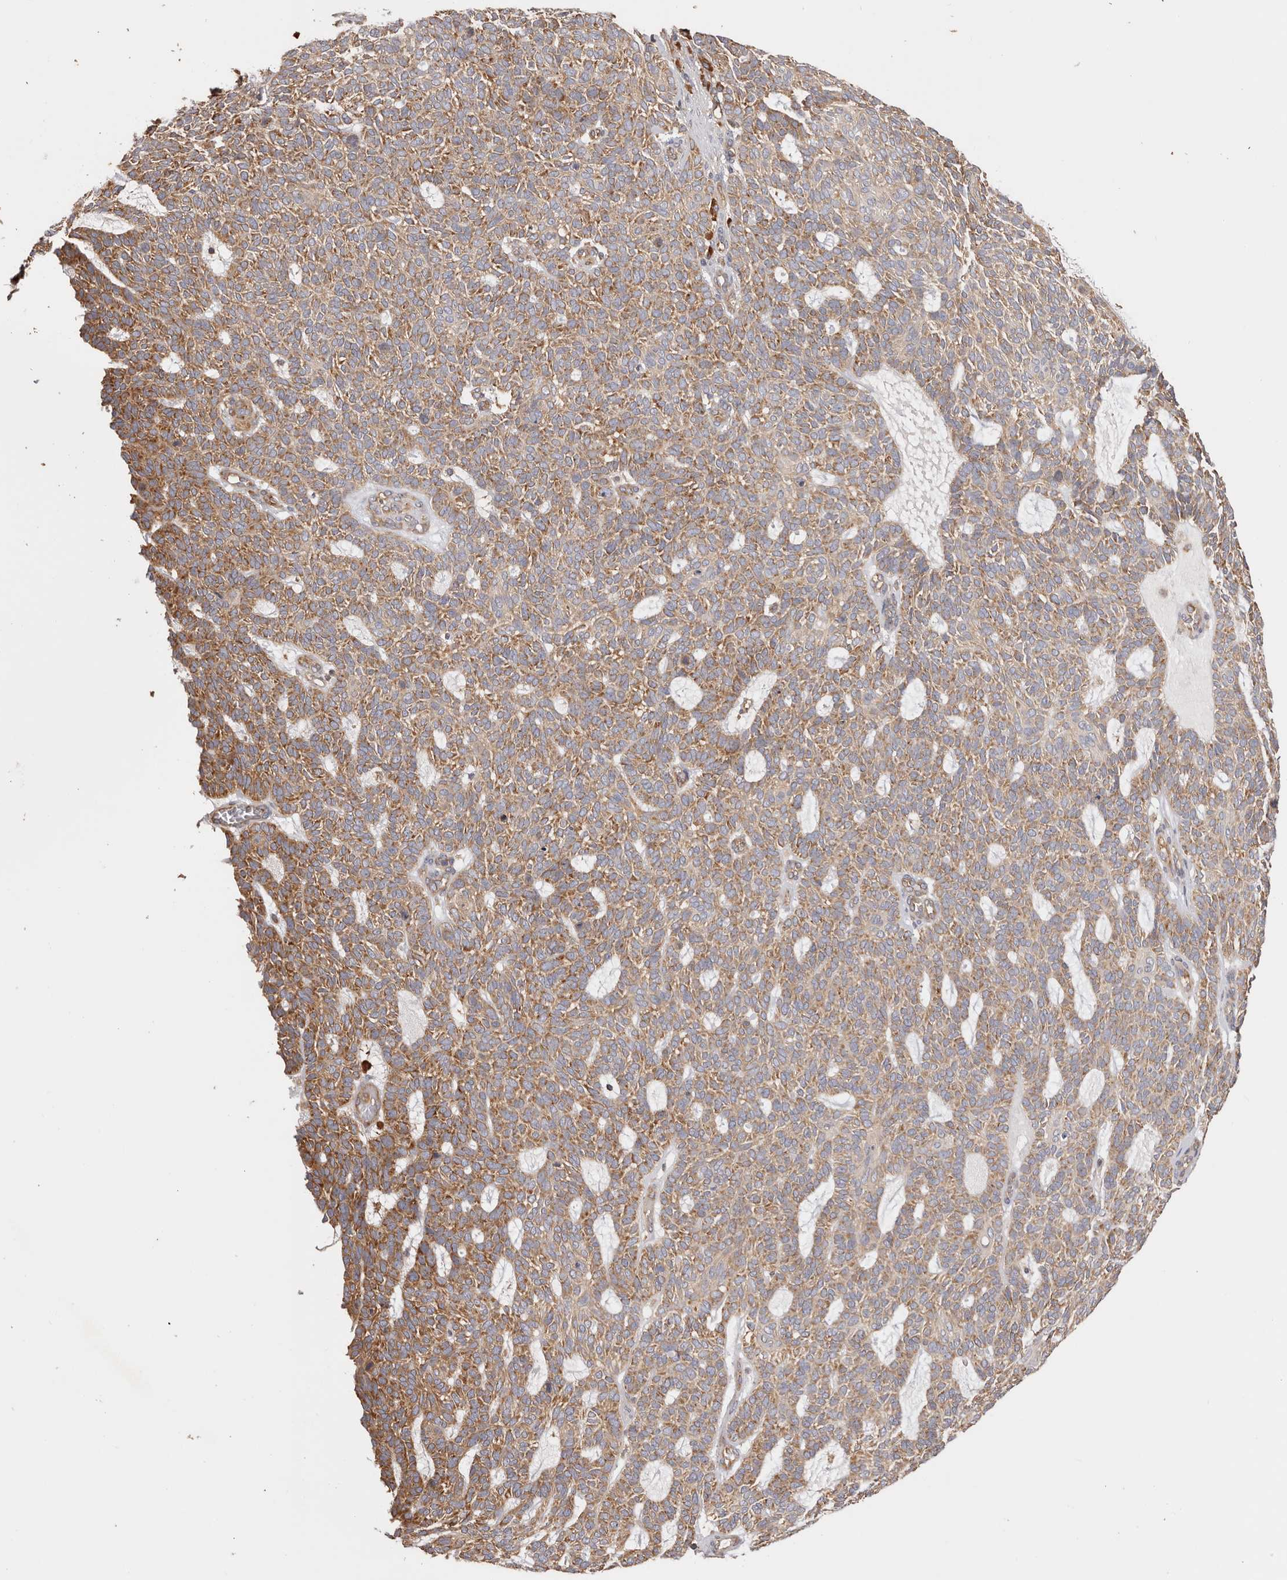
{"staining": {"intensity": "strong", "quantity": ">75%", "location": "cytoplasmic/membranous"}, "tissue": "skin cancer", "cell_type": "Tumor cells", "image_type": "cancer", "snomed": [{"axis": "morphology", "description": "Squamous cell carcinoma, NOS"}, {"axis": "topography", "description": "Skin"}], "caption": "Brown immunohistochemical staining in human skin cancer reveals strong cytoplasmic/membranous expression in approximately >75% of tumor cells. The staining was performed using DAB, with brown indicating positive protein expression. Nuclei are stained blue with hematoxylin.", "gene": "EPRS1", "patient": {"sex": "female", "age": 90}}